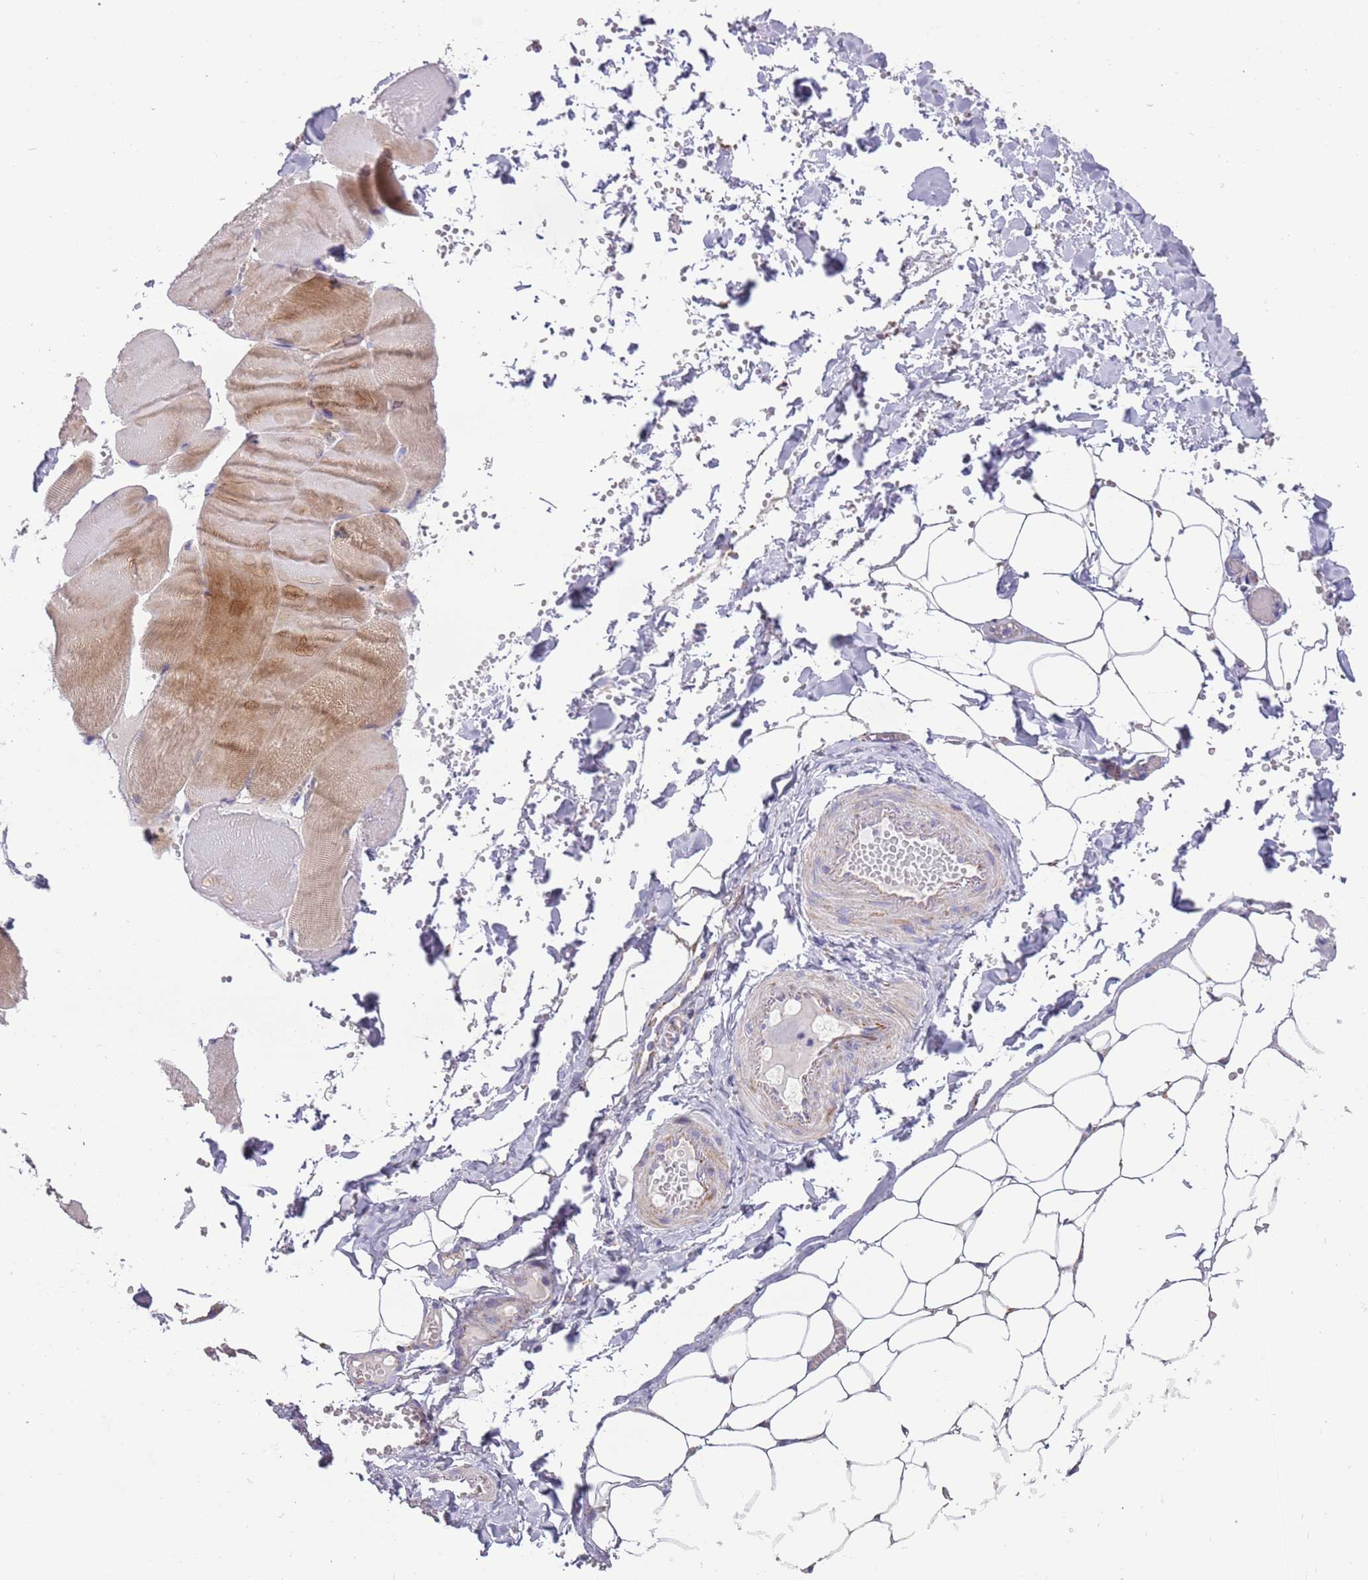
{"staining": {"intensity": "negative", "quantity": "none", "location": "none"}, "tissue": "adipose tissue", "cell_type": "Adipocytes", "image_type": "normal", "snomed": [{"axis": "morphology", "description": "Normal tissue, NOS"}, {"axis": "topography", "description": "Skeletal muscle"}, {"axis": "topography", "description": "Peripheral nerve tissue"}], "caption": "IHC of normal adipose tissue reveals no staining in adipocytes. (DAB immunohistochemistry with hematoxylin counter stain).", "gene": "RNF222", "patient": {"sex": "female", "age": 55}}